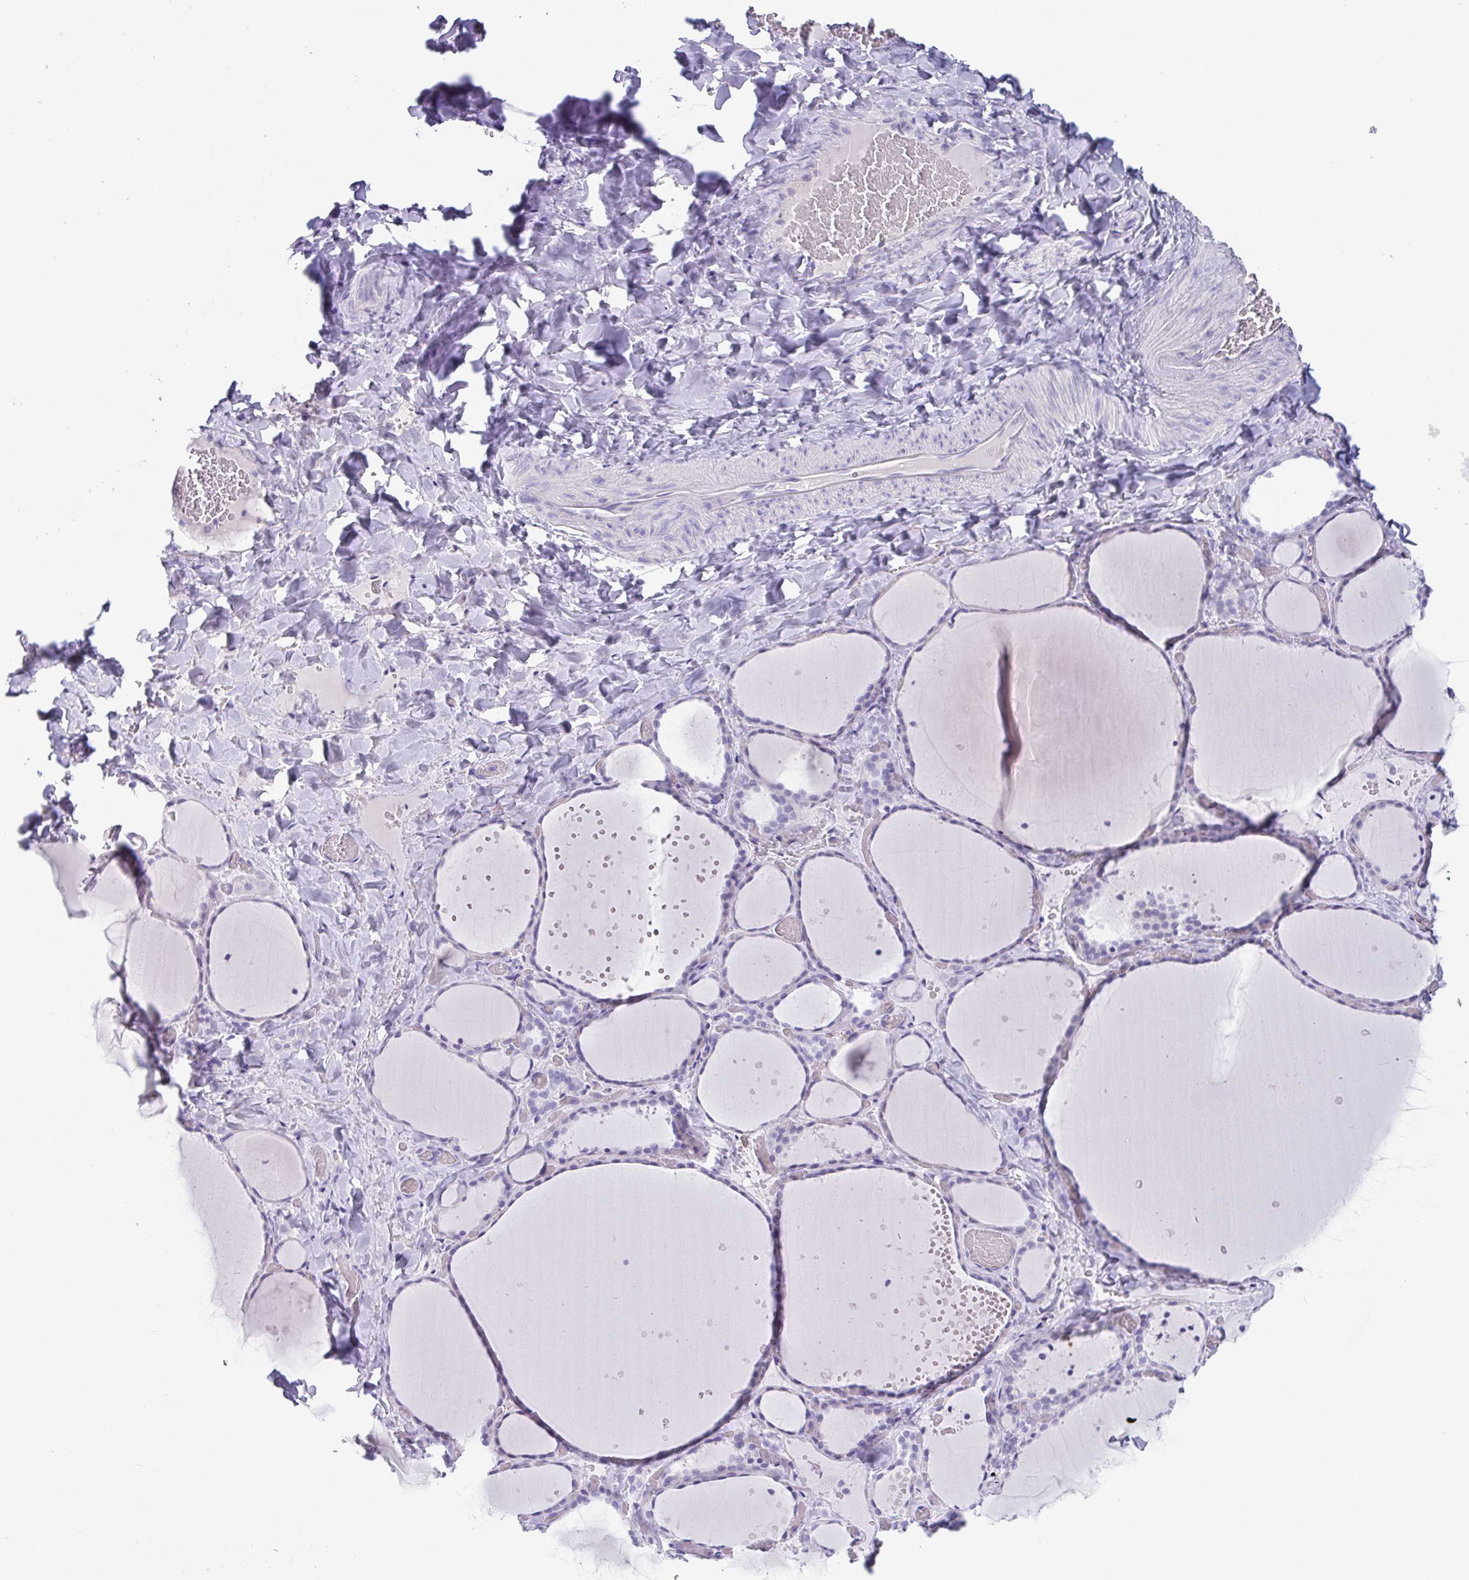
{"staining": {"intensity": "negative", "quantity": "none", "location": "none"}, "tissue": "thyroid gland", "cell_type": "Glandular cells", "image_type": "normal", "snomed": [{"axis": "morphology", "description": "Normal tissue, NOS"}, {"axis": "topography", "description": "Thyroid gland"}], "caption": "Immunohistochemistry (IHC) of unremarkable thyroid gland demonstrates no expression in glandular cells.", "gene": "SCGN", "patient": {"sex": "female", "age": 36}}